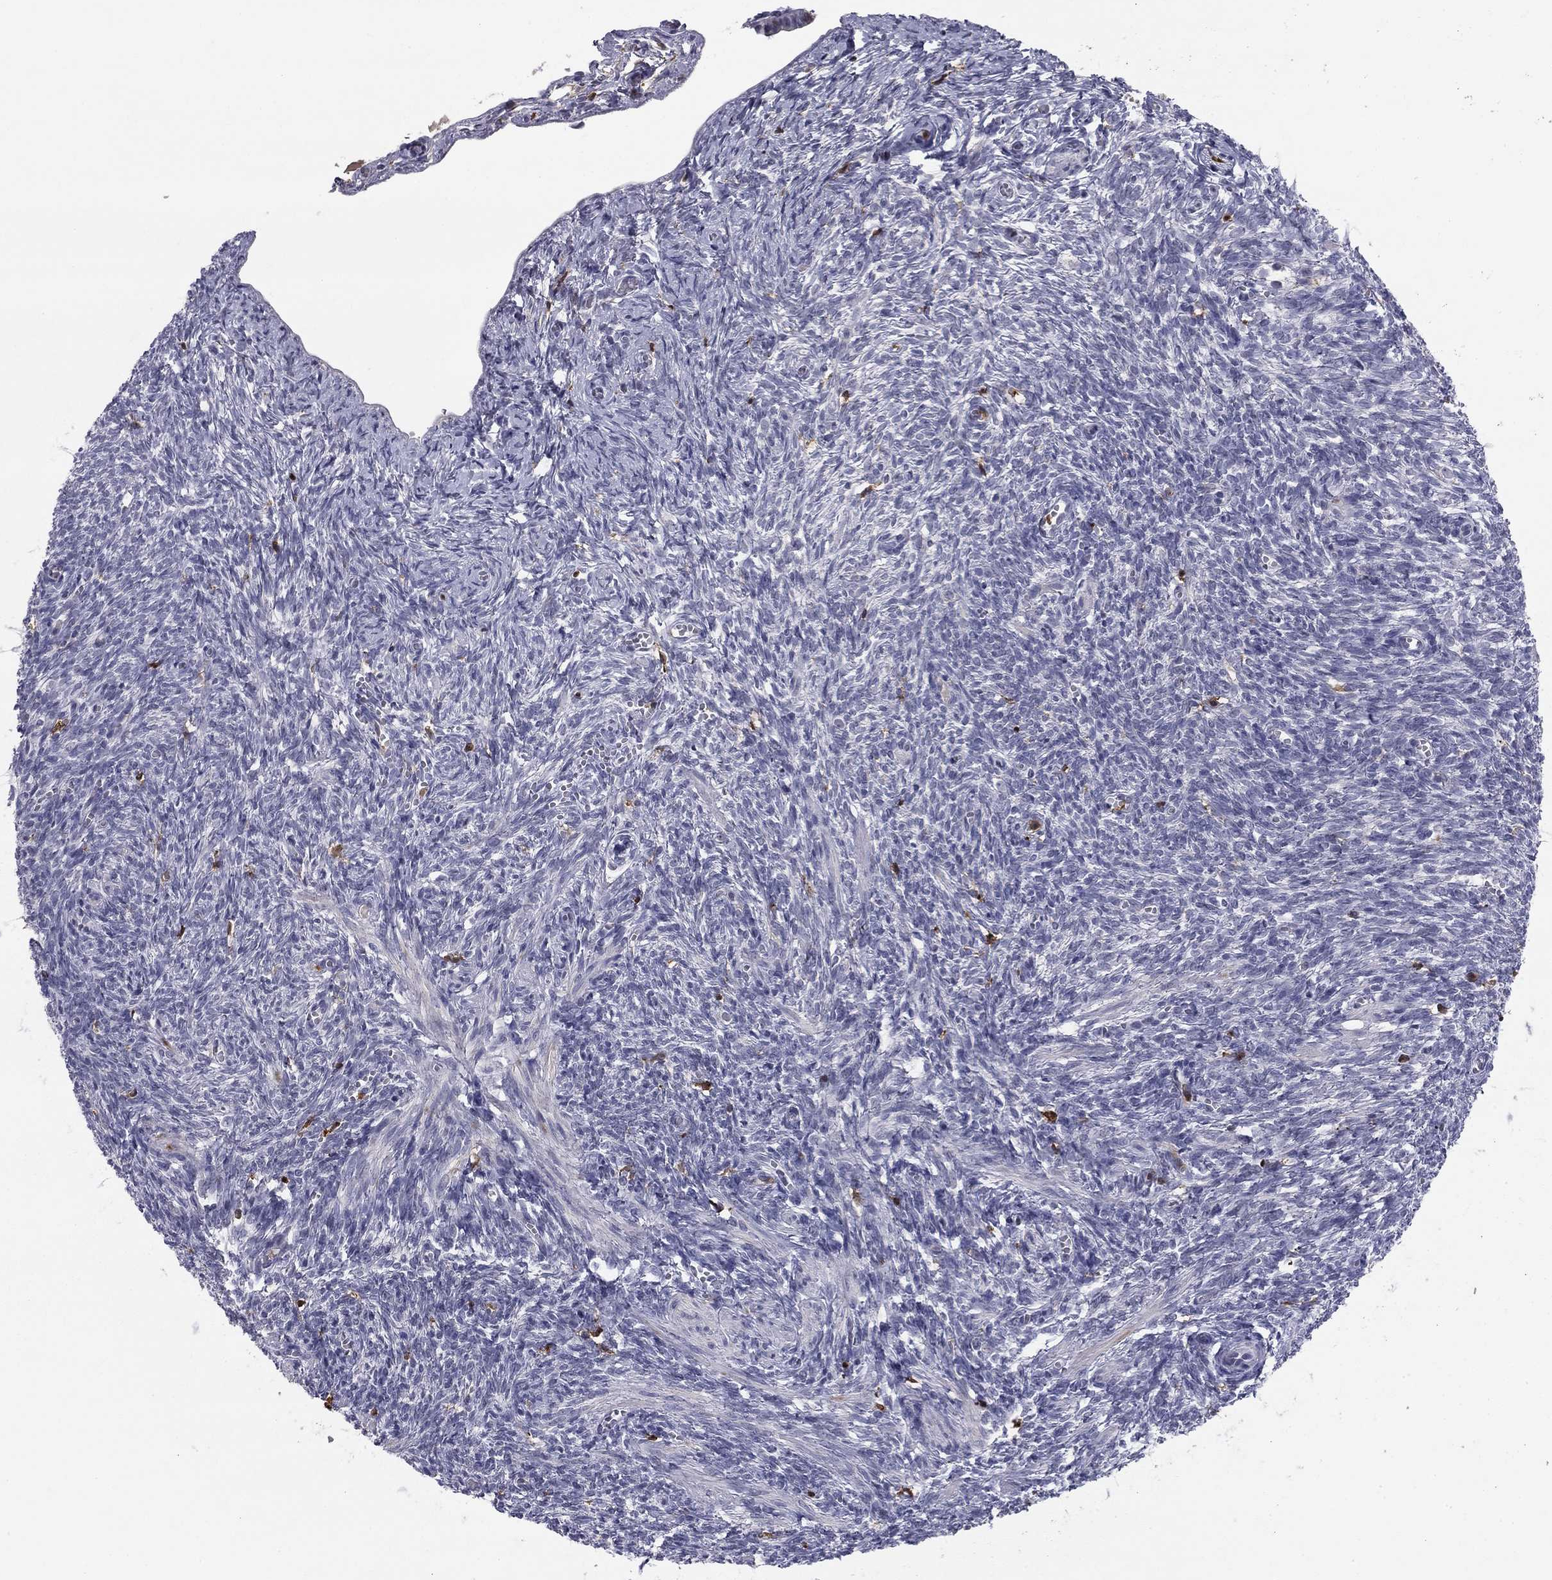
{"staining": {"intensity": "negative", "quantity": "none", "location": "none"}, "tissue": "ovary", "cell_type": "Follicle cells", "image_type": "normal", "snomed": [{"axis": "morphology", "description": "Normal tissue, NOS"}, {"axis": "topography", "description": "Ovary"}], "caption": "The IHC photomicrograph has no significant positivity in follicle cells of ovary. (Brightfield microscopy of DAB (3,3'-diaminobenzidine) immunohistochemistry (IHC) at high magnification).", "gene": "PLCB2", "patient": {"sex": "female", "age": 43}}